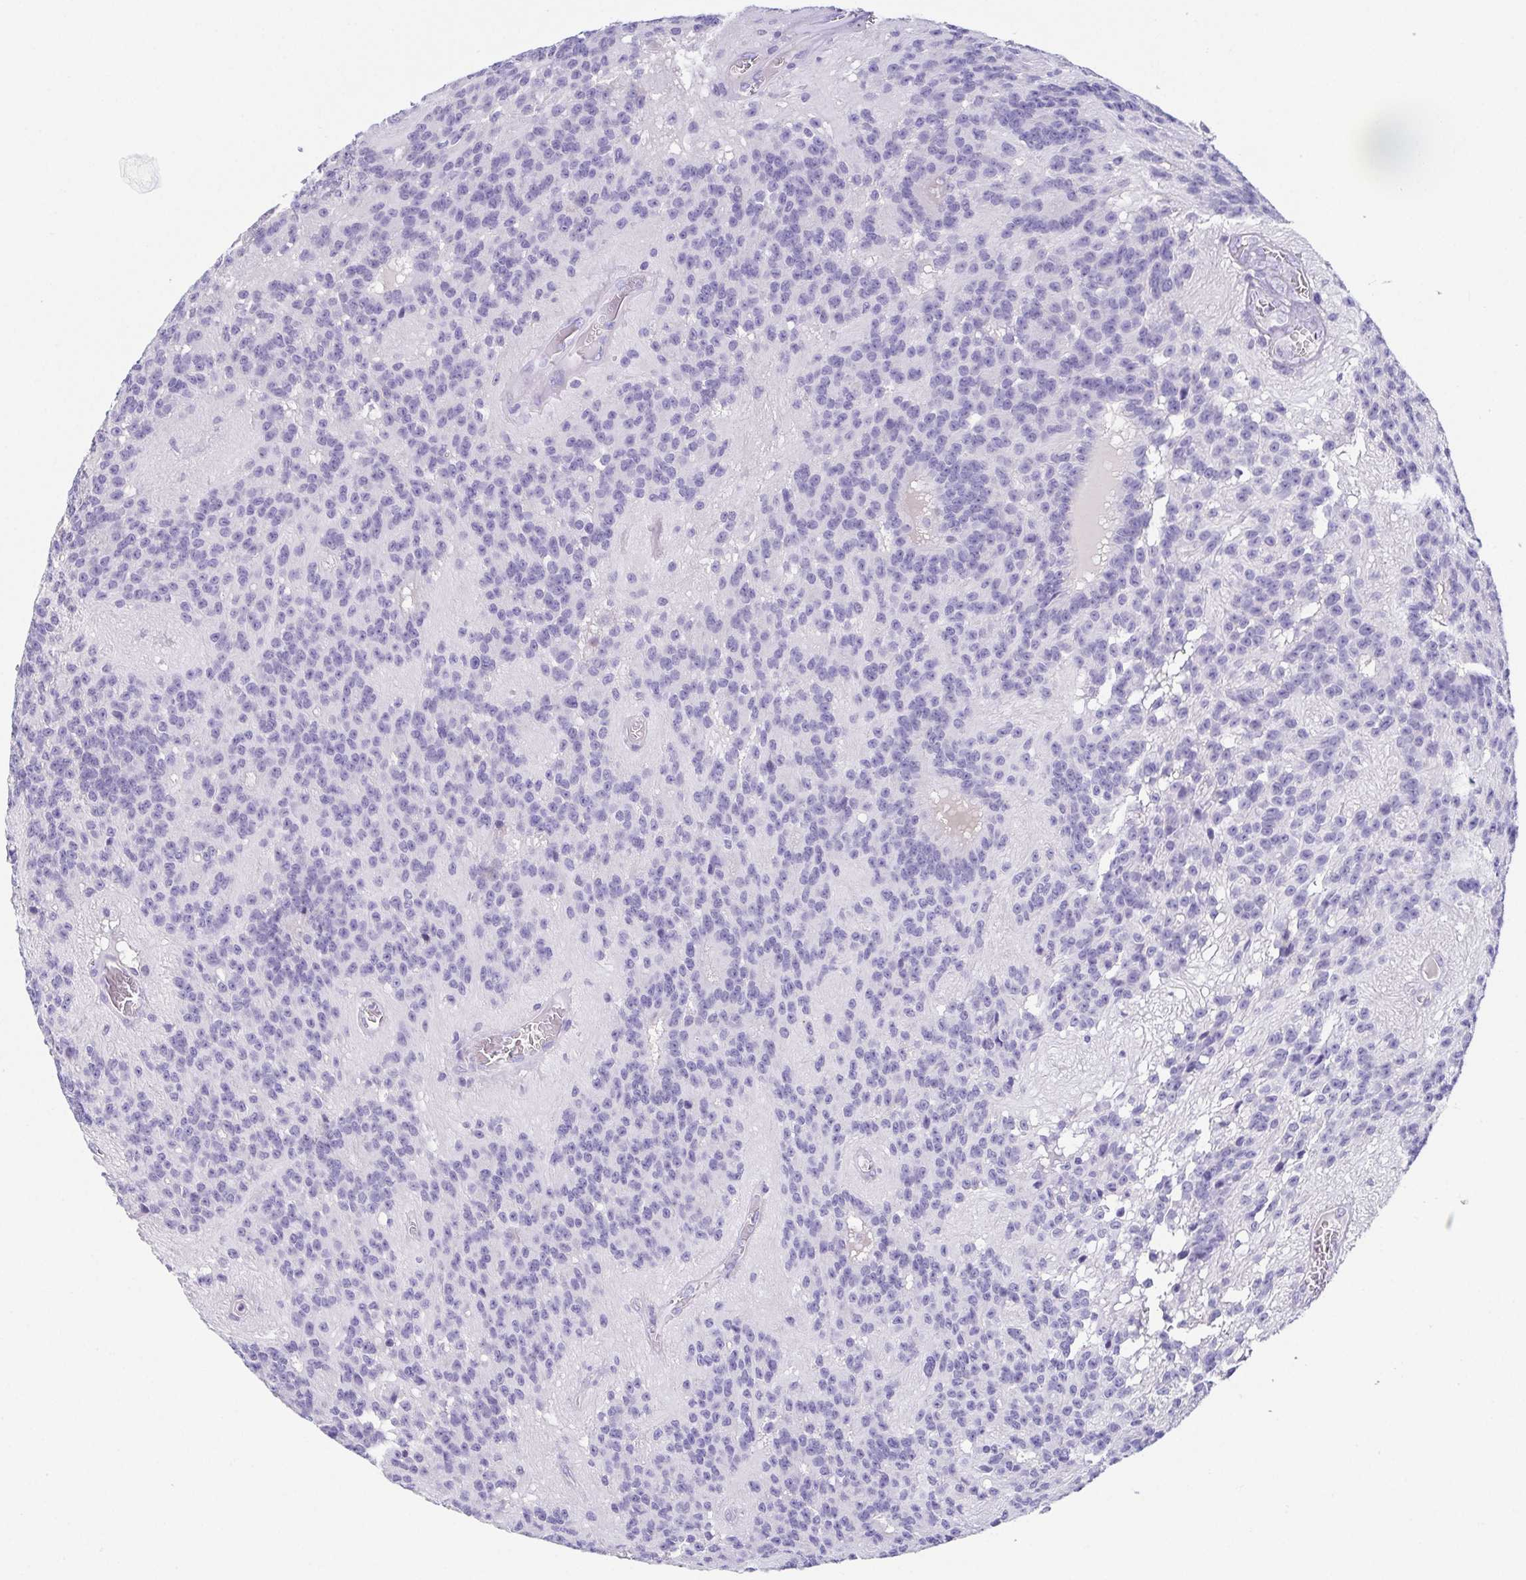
{"staining": {"intensity": "negative", "quantity": "none", "location": "none"}, "tissue": "glioma", "cell_type": "Tumor cells", "image_type": "cancer", "snomed": [{"axis": "morphology", "description": "Glioma, malignant, Low grade"}, {"axis": "topography", "description": "Brain"}], "caption": "An immunohistochemistry histopathology image of glioma is shown. There is no staining in tumor cells of glioma.", "gene": "HAPLN2", "patient": {"sex": "male", "age": 31}}